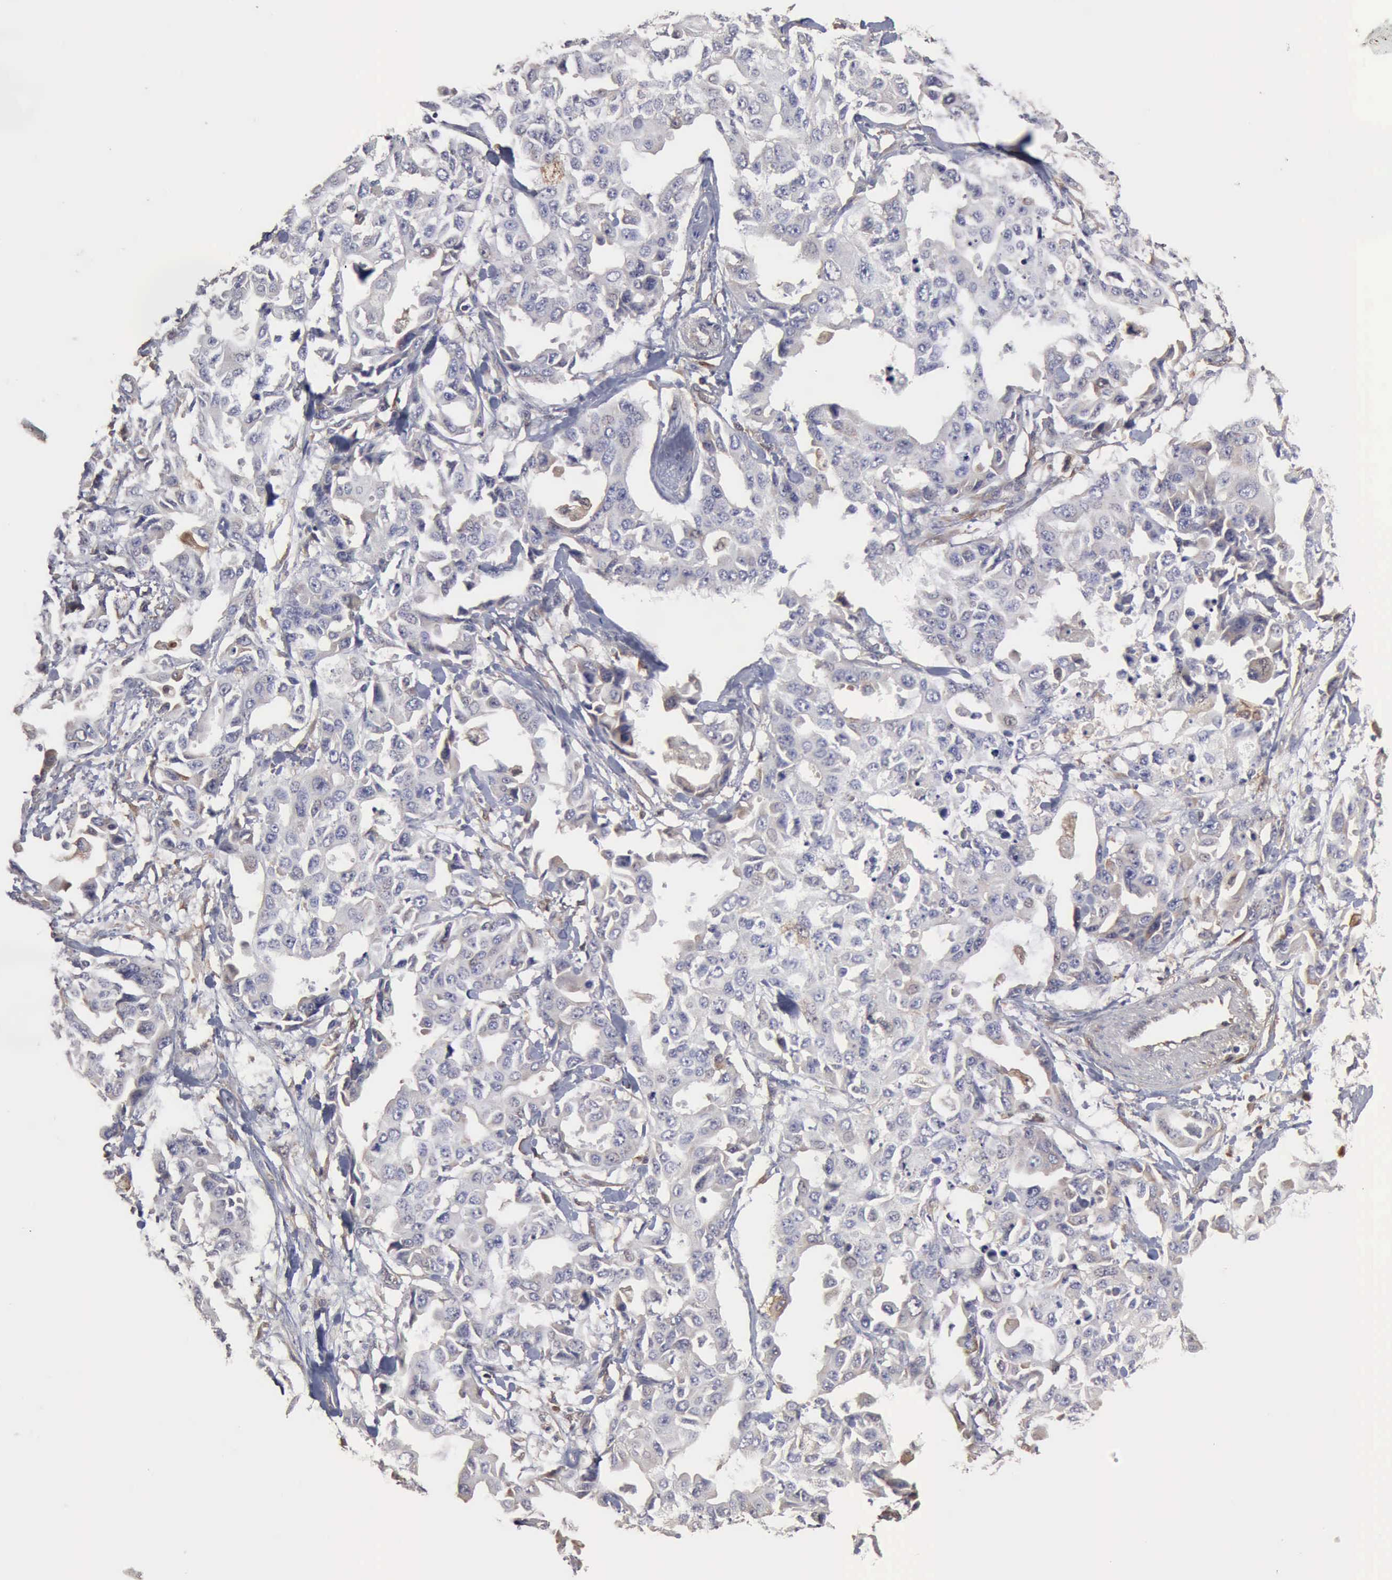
{"staining": {"intensity": "weak", "quantity": "<25%", "location": "cytoplasmic/membranous"}, "tissue": "lung cancer", "cell_type": "Tumor cells", "image_type": "cancer", "snomed": [{"axis": "morphology", "description": "Adenocarcinoma, NOS"}, {"axis": "topography", "description": "Lung"}], "caption": "Immunohistochemistry (IHC) image of neoplastic tissue: human lung adenocarcinoma stained with DAB (3,3'-diaminobenzidine) exhibits no significant protein staining in tumor cells.", "gene": "APOL2", "patient": {"sex": "male", "age": 64}}